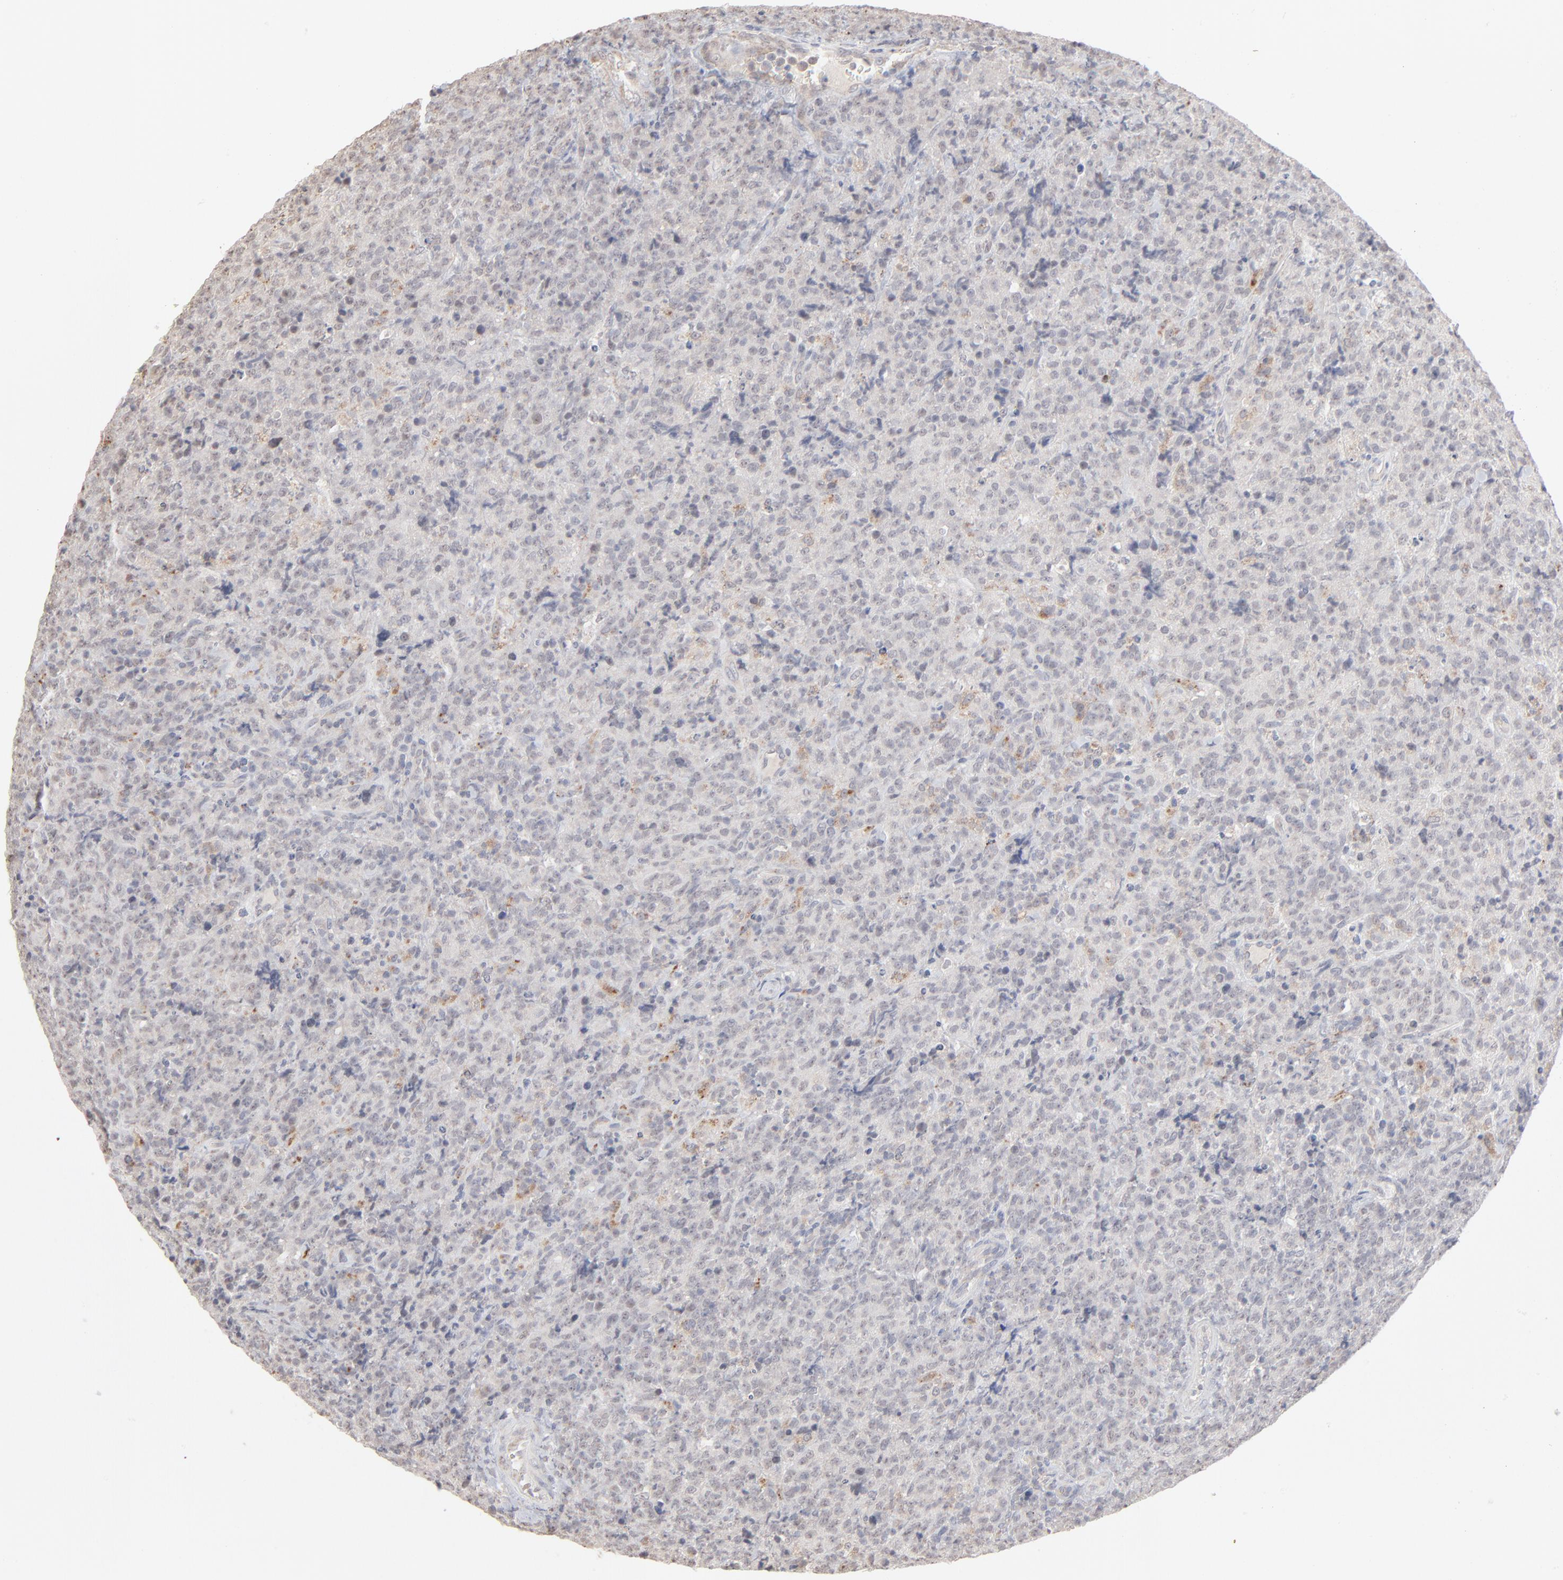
{"staining": {"intensity": "negative", "quantity": "none", "location": "none"}, "tissue": "lymphoma", "cell_type": "Tumor cells", "image_type": "cancer", "snomed": [{"axis": "morphology", "description": "Malignant lymphoma, non-Hodgkin's type, High grade"}, {"axis": "topography", "description": "Tonsil"}], "caption": "Immunohistochemistry (IHC) of human malignant lymphoma, non-Hodgkin's type (high-grade) demonstrates no expression in tumor cells.", "gene": "POMT2", "patient": {"sex": "female", "age": 36}}